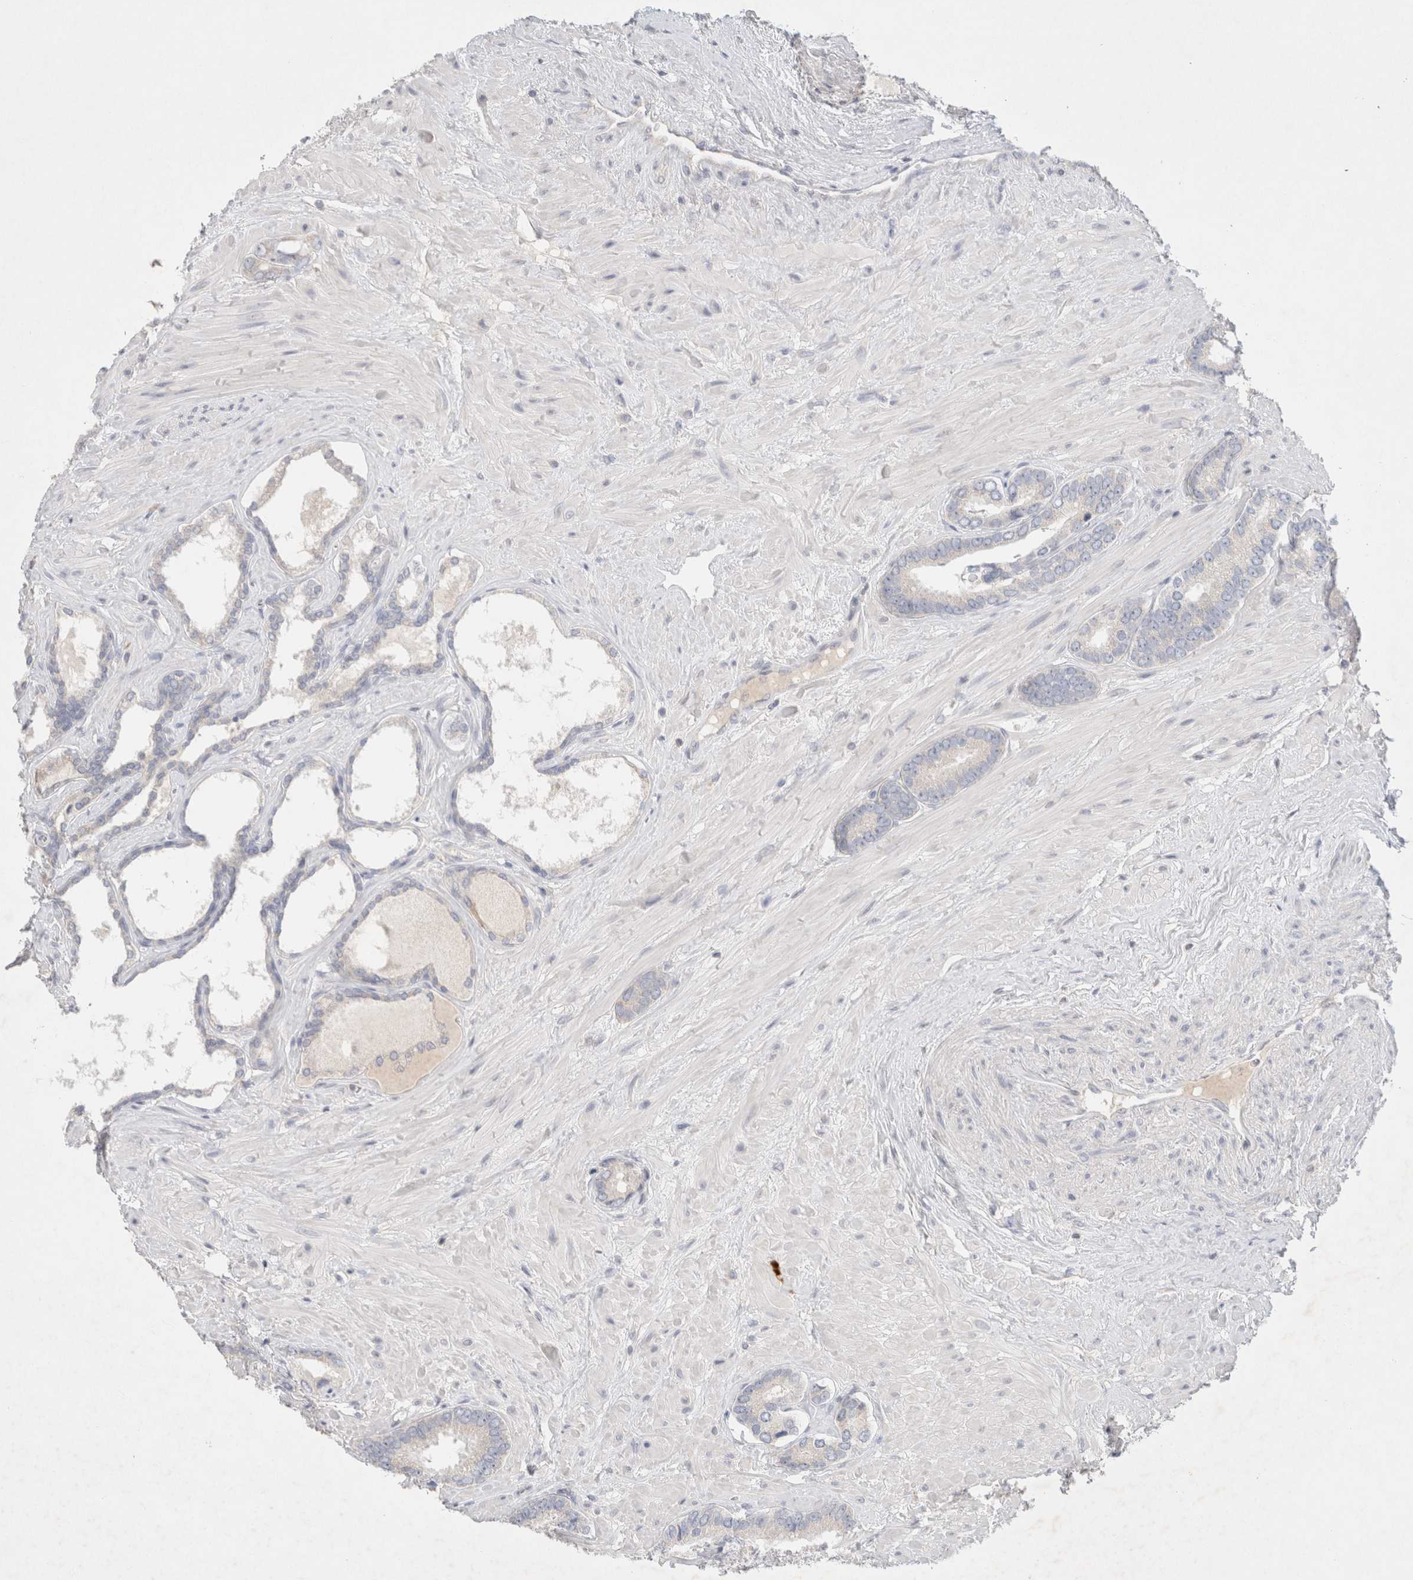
{"staining": {"intensity": "negative", "quantity": "none", "location": "none"}, "tissue": "prostate cancer", "cell_type": "Tumor cells", "image_type": "cancer", "snomed": [{"axis": "morphology", "description": "Adenocarcinoma, Low grade"}, {"axis": "topography", "description": "Prostate"}], "caption": "Histopathology image shows no protein expression in tumor cells of prostate adenocarcinoma (low-grade) tissue.", "gene": "MPP2", "patient": {"sex": "male", "age": 71}}